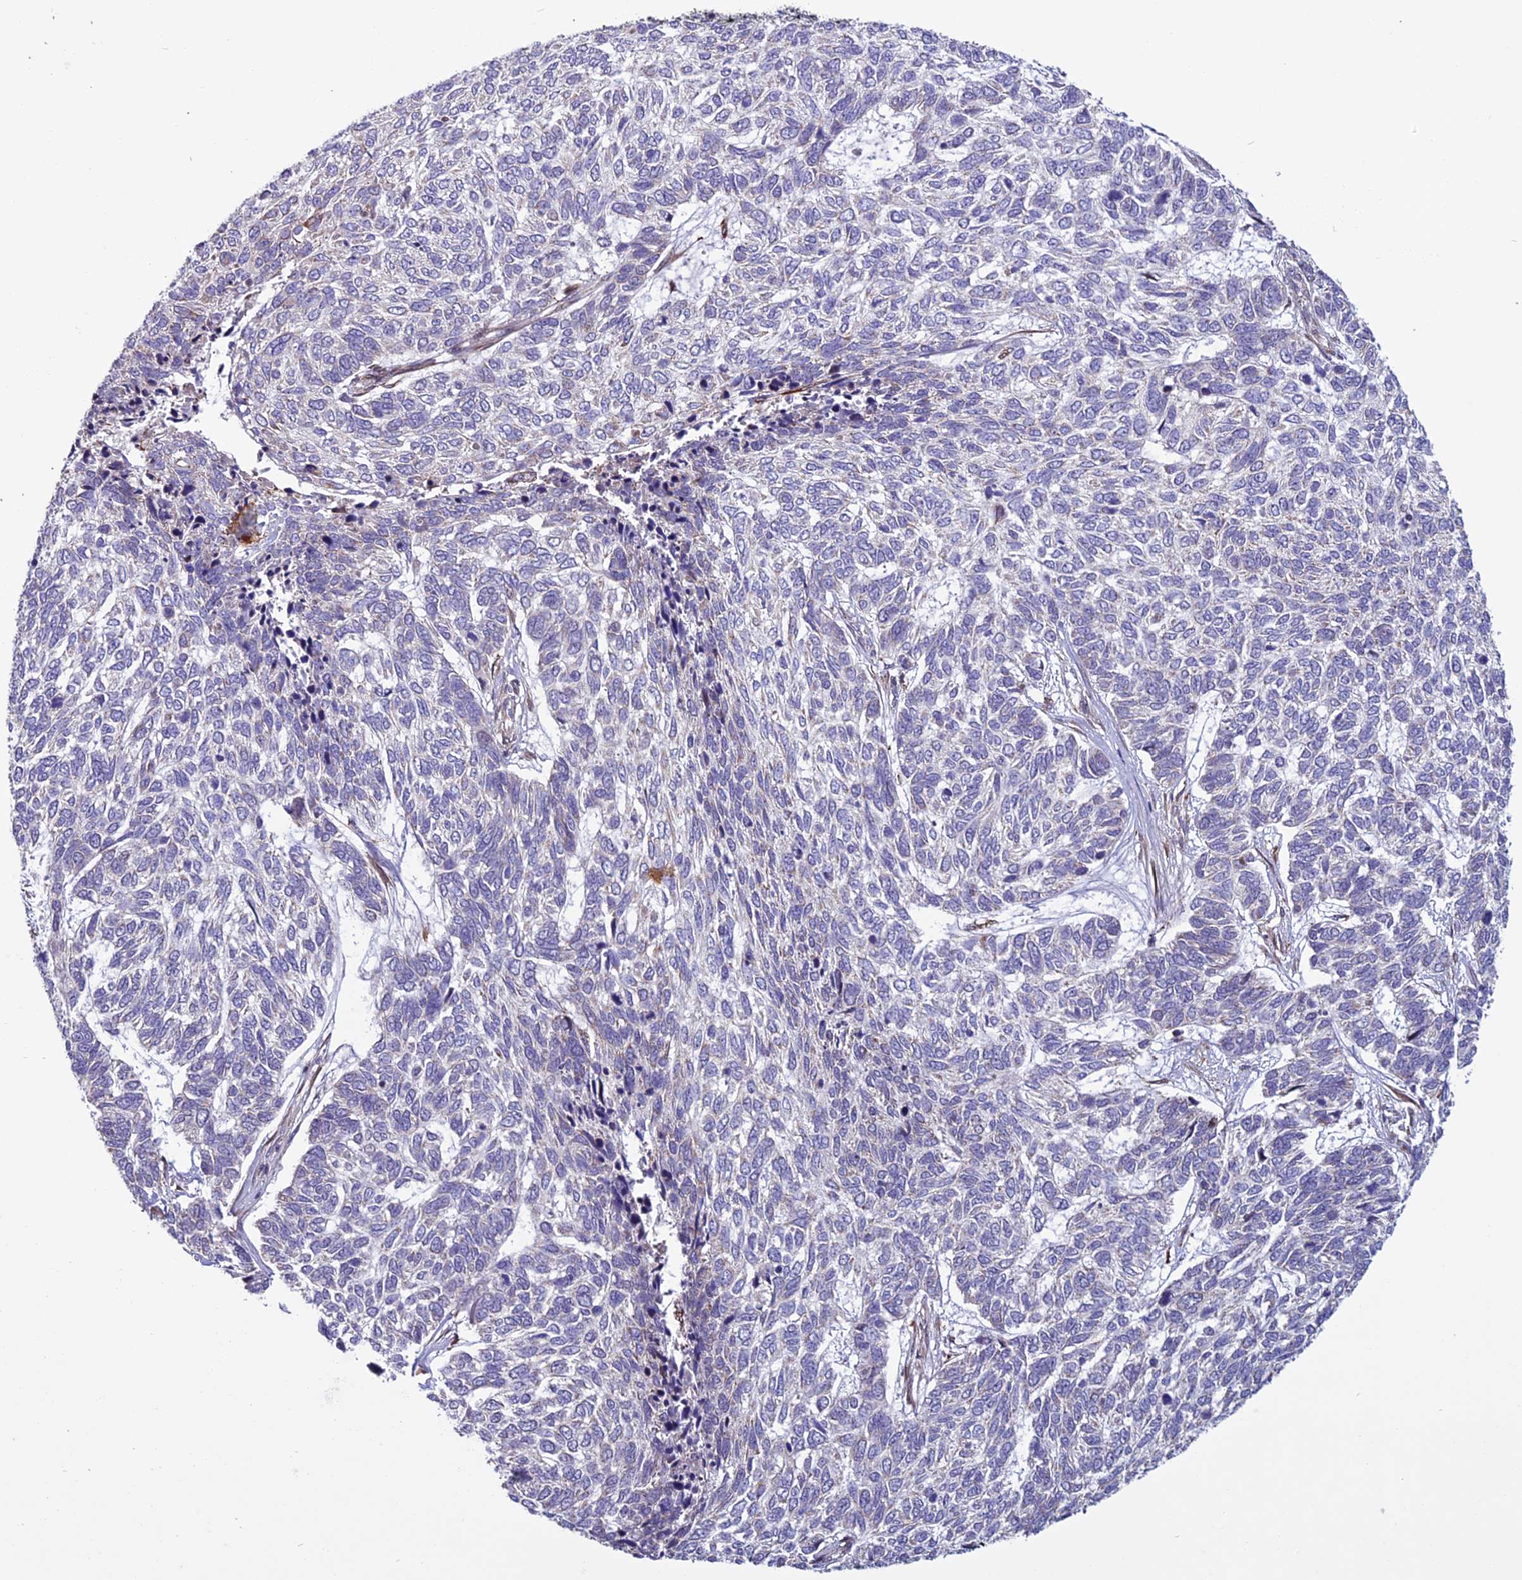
{"staining": {"intensity": "negative", "quantity": "none", "location": "none"}, "tissue": "skin cancer", "cell_type": "Tumor cells", "image_type": "cancer", "snomed": [{"axis": "morphology", "description": "Basal cell carcinoma"}, {"axis": "topography", "description": "Skin"}], "caption": "IHC micrograph of neoplastic tissue: basal cell carcinoma (skin) stained with DAB (3,3'-diaminobenzidine) shows no significant protein expression in tumor cells.", "gene": "MIEF2", "patient": {"sex": "female", "age": 65}}